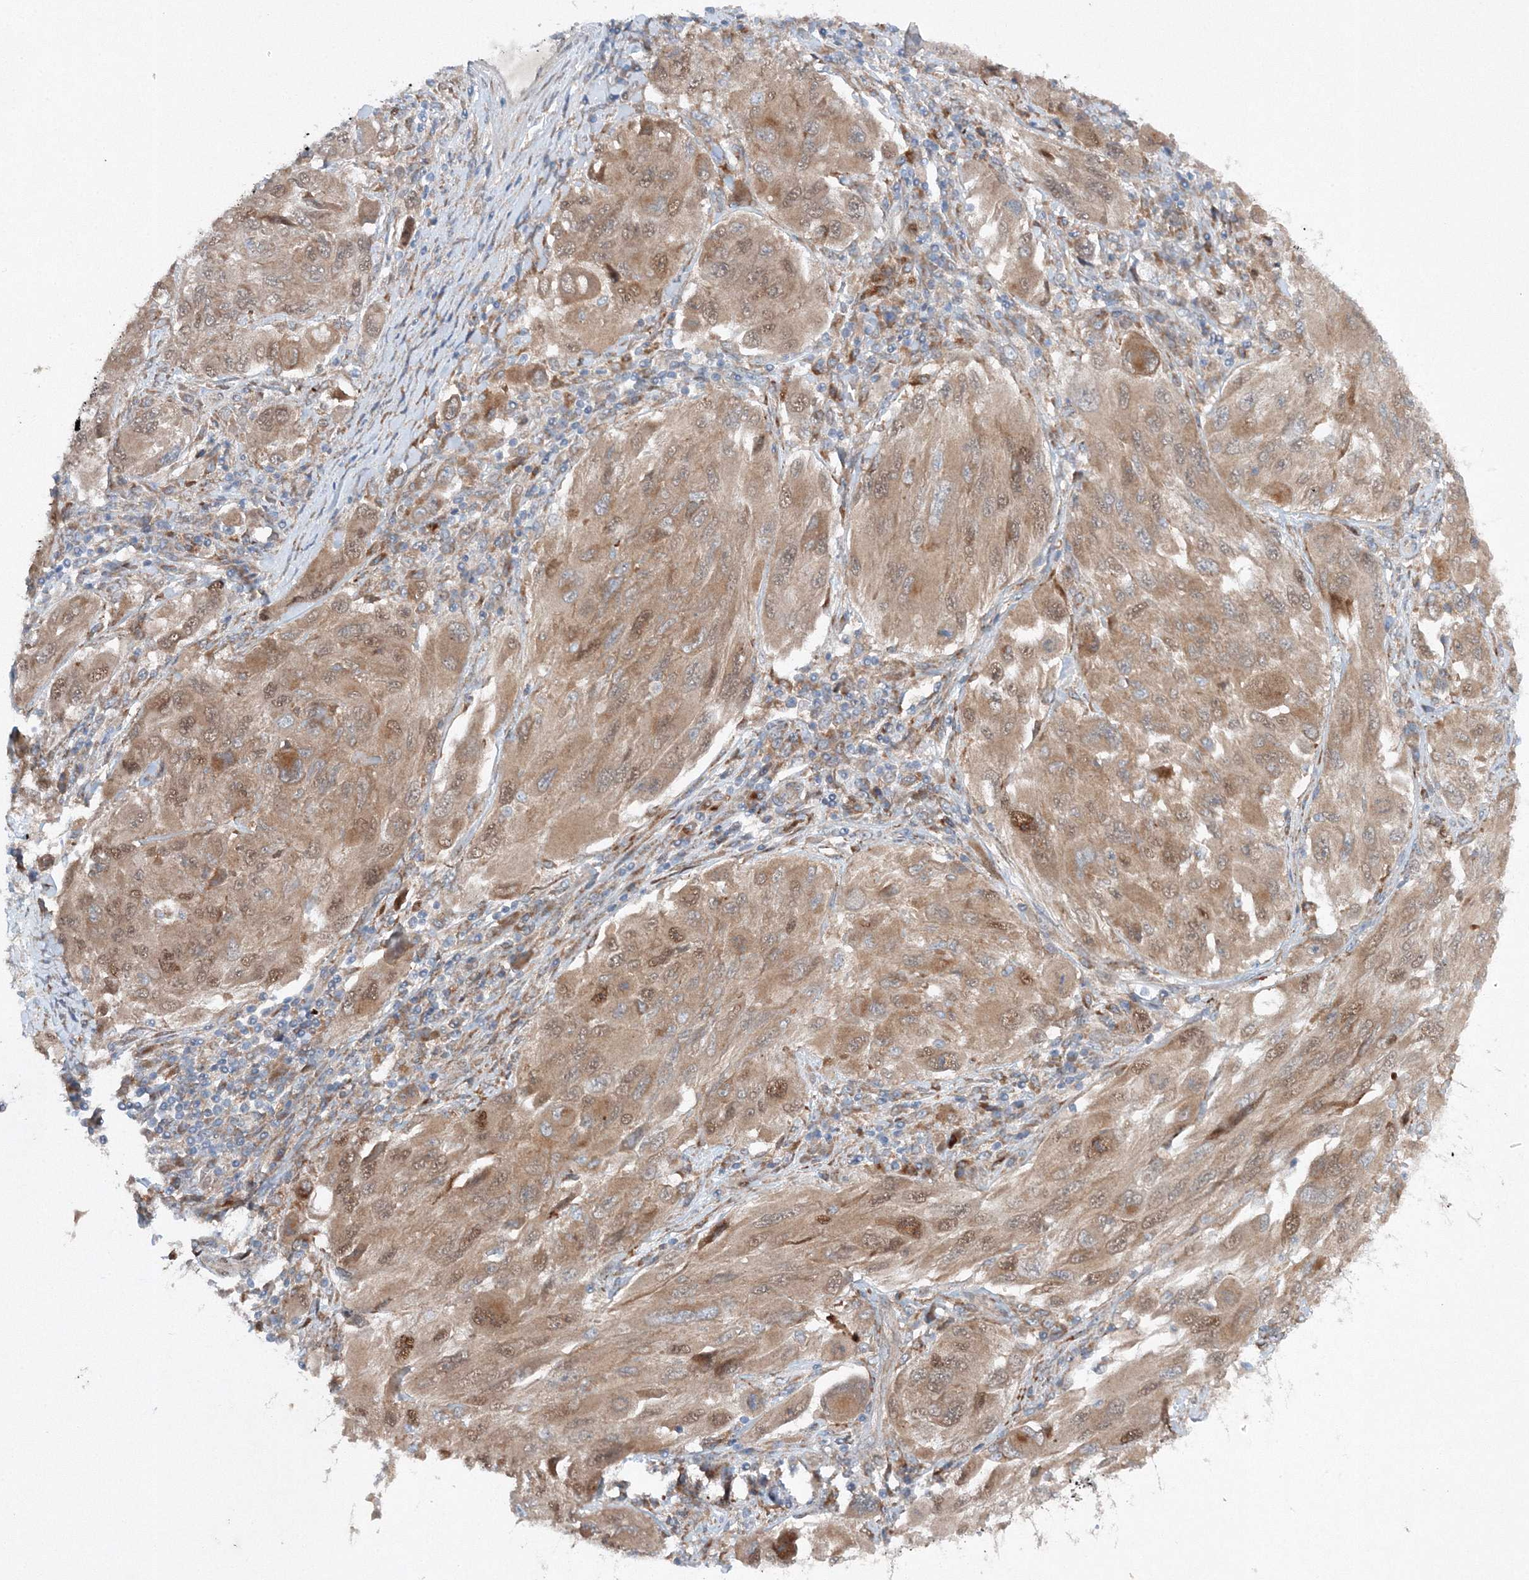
{"staining": {"intensity": "moderate", "quantity": ">75%", "location": "cytoplasmic/membranous,nuclear"}, "tissue": "melanoma", "cell_type": "Tumor cells", "image_type": "cancer", "snomed": [{"axis": "morphology", "description": "Malignant melanoma, NOS"}, {"axis": "topography", "description": "Skin"}], "caption": "IHC of melanoma exhibits medium levels of moderate cytoplasmic/membranous and nuclear expression in approximately >75% of tumor cells. The staining was performed using DAB (3,3'-diaminobenzidine) to visualize the protein expression in brown, while the nuclei were stained in blue with hematoxylin (Magnification: 20x).", "gene": "SLC36A1", "patient": {"sex": "female", "age": 91}}